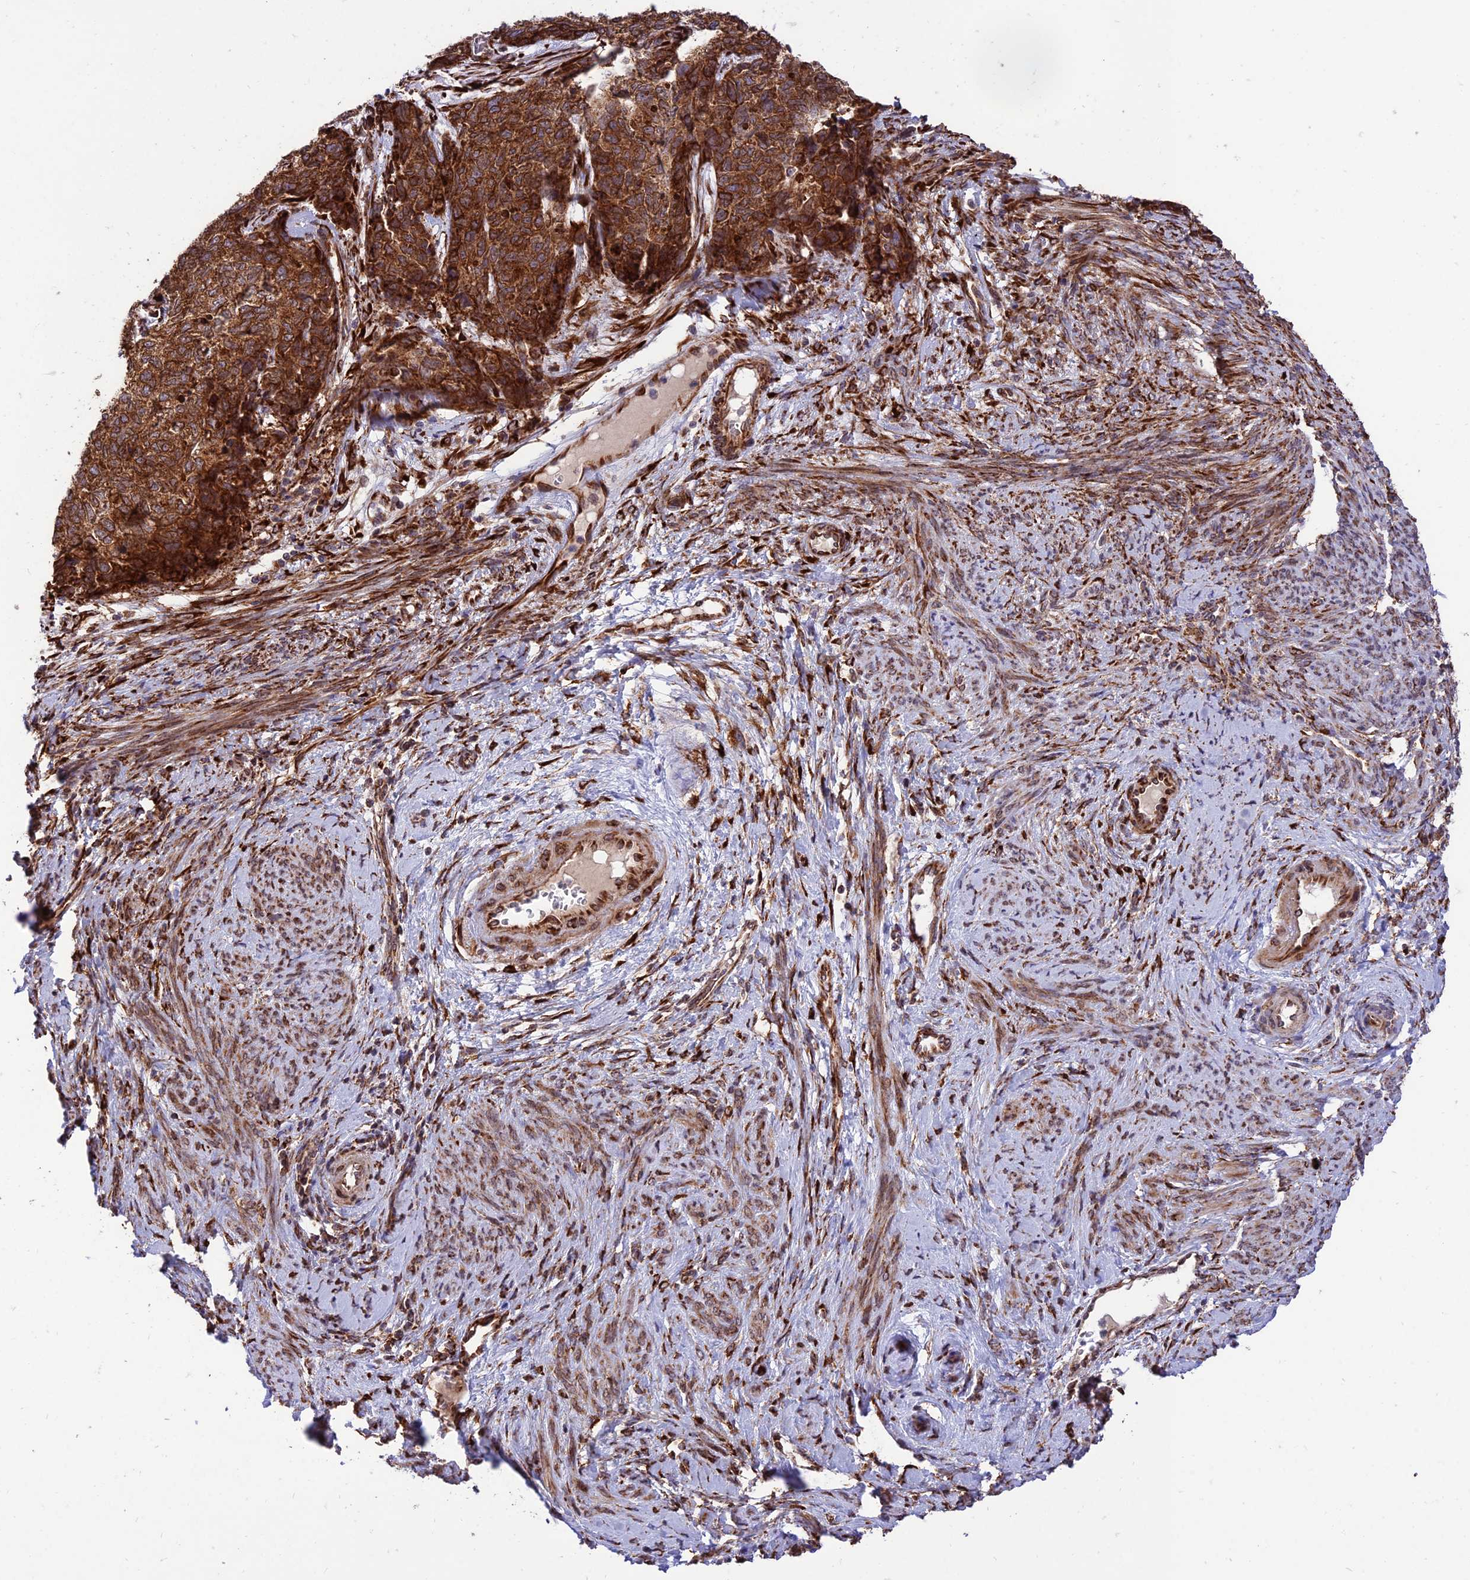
{"staining": {"intensity": "strong", "quantity": "25%-75%", "location": "cytoplasmic/membranous"}, "tissue": "cervical cancer", "cell_type": "Tumor cells", "image_type": "cancer", "snomed": [{"axis": "morphology", "description": "Squamous cell carcinoma, NOS"}, {"axis": "topography", "description": "Cervix"}], "caption": "This histopathology image displays IHC staining of human squamous cell carcinoma (cervical), with high strong cytoplasmic/membranous expression in approximately 25%-75% of tumor cells.", "gene": "CRTAP", "patient": {"sex": "female", "age": 63}}